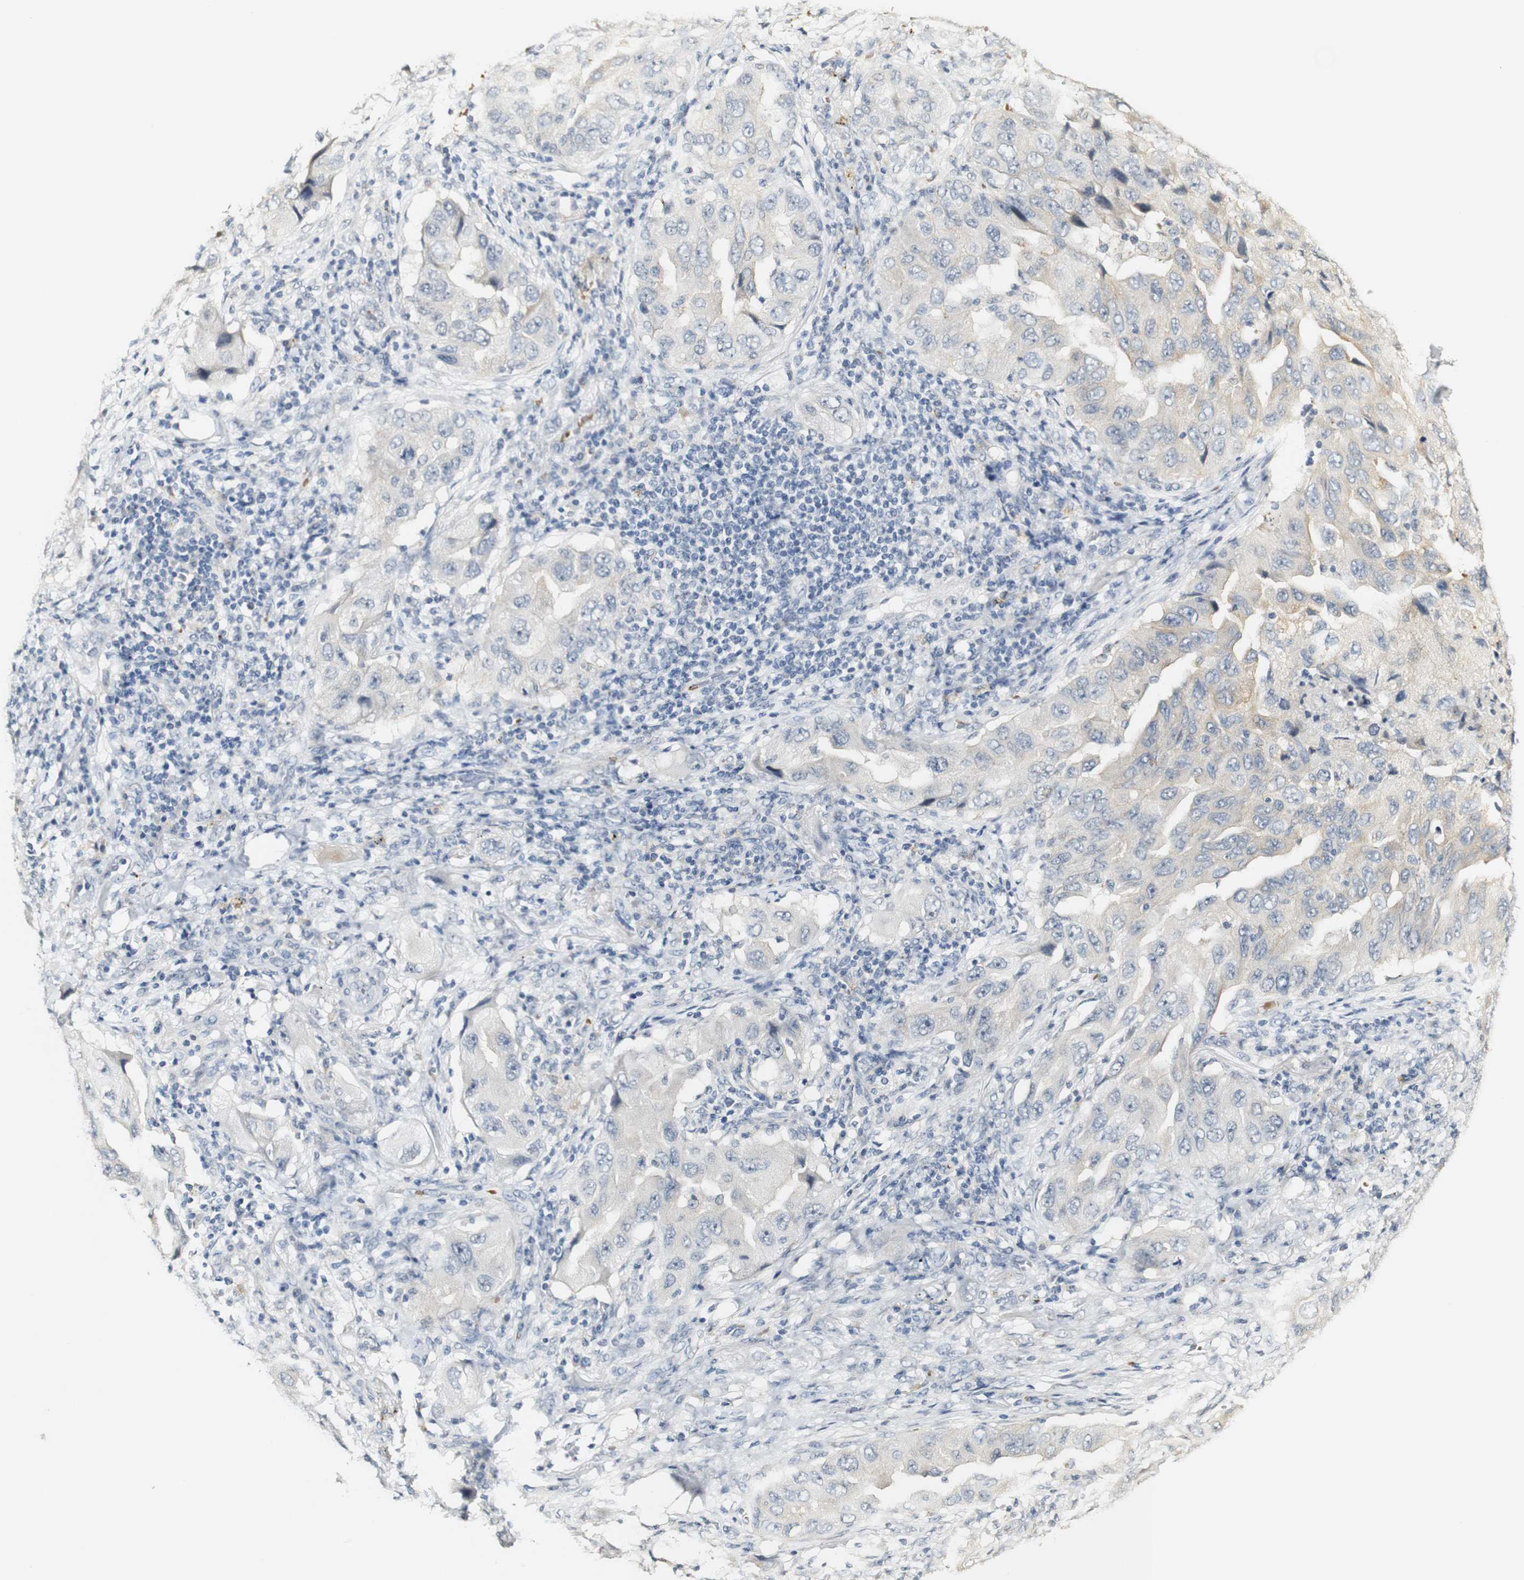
{"staining": {"intensity": "weak", "quantity": "<25%", "location": "cytoplasmic/membranous"}, "tissue": "lung cancer", "cell_type": "Tumor cells", "image_type": "cancer", "snomed": [{"axis": "morphology", "description": "Adenocarcinoma, NOS"}, {"axis": "topography", "description": "Lung"}], "caption": "Immunohistochemistry of human adenocarcinoma (lung) shows no positivity in tumor cells.", "gene": "SYT7", "patient": {"sex": "female", "age": 65}}